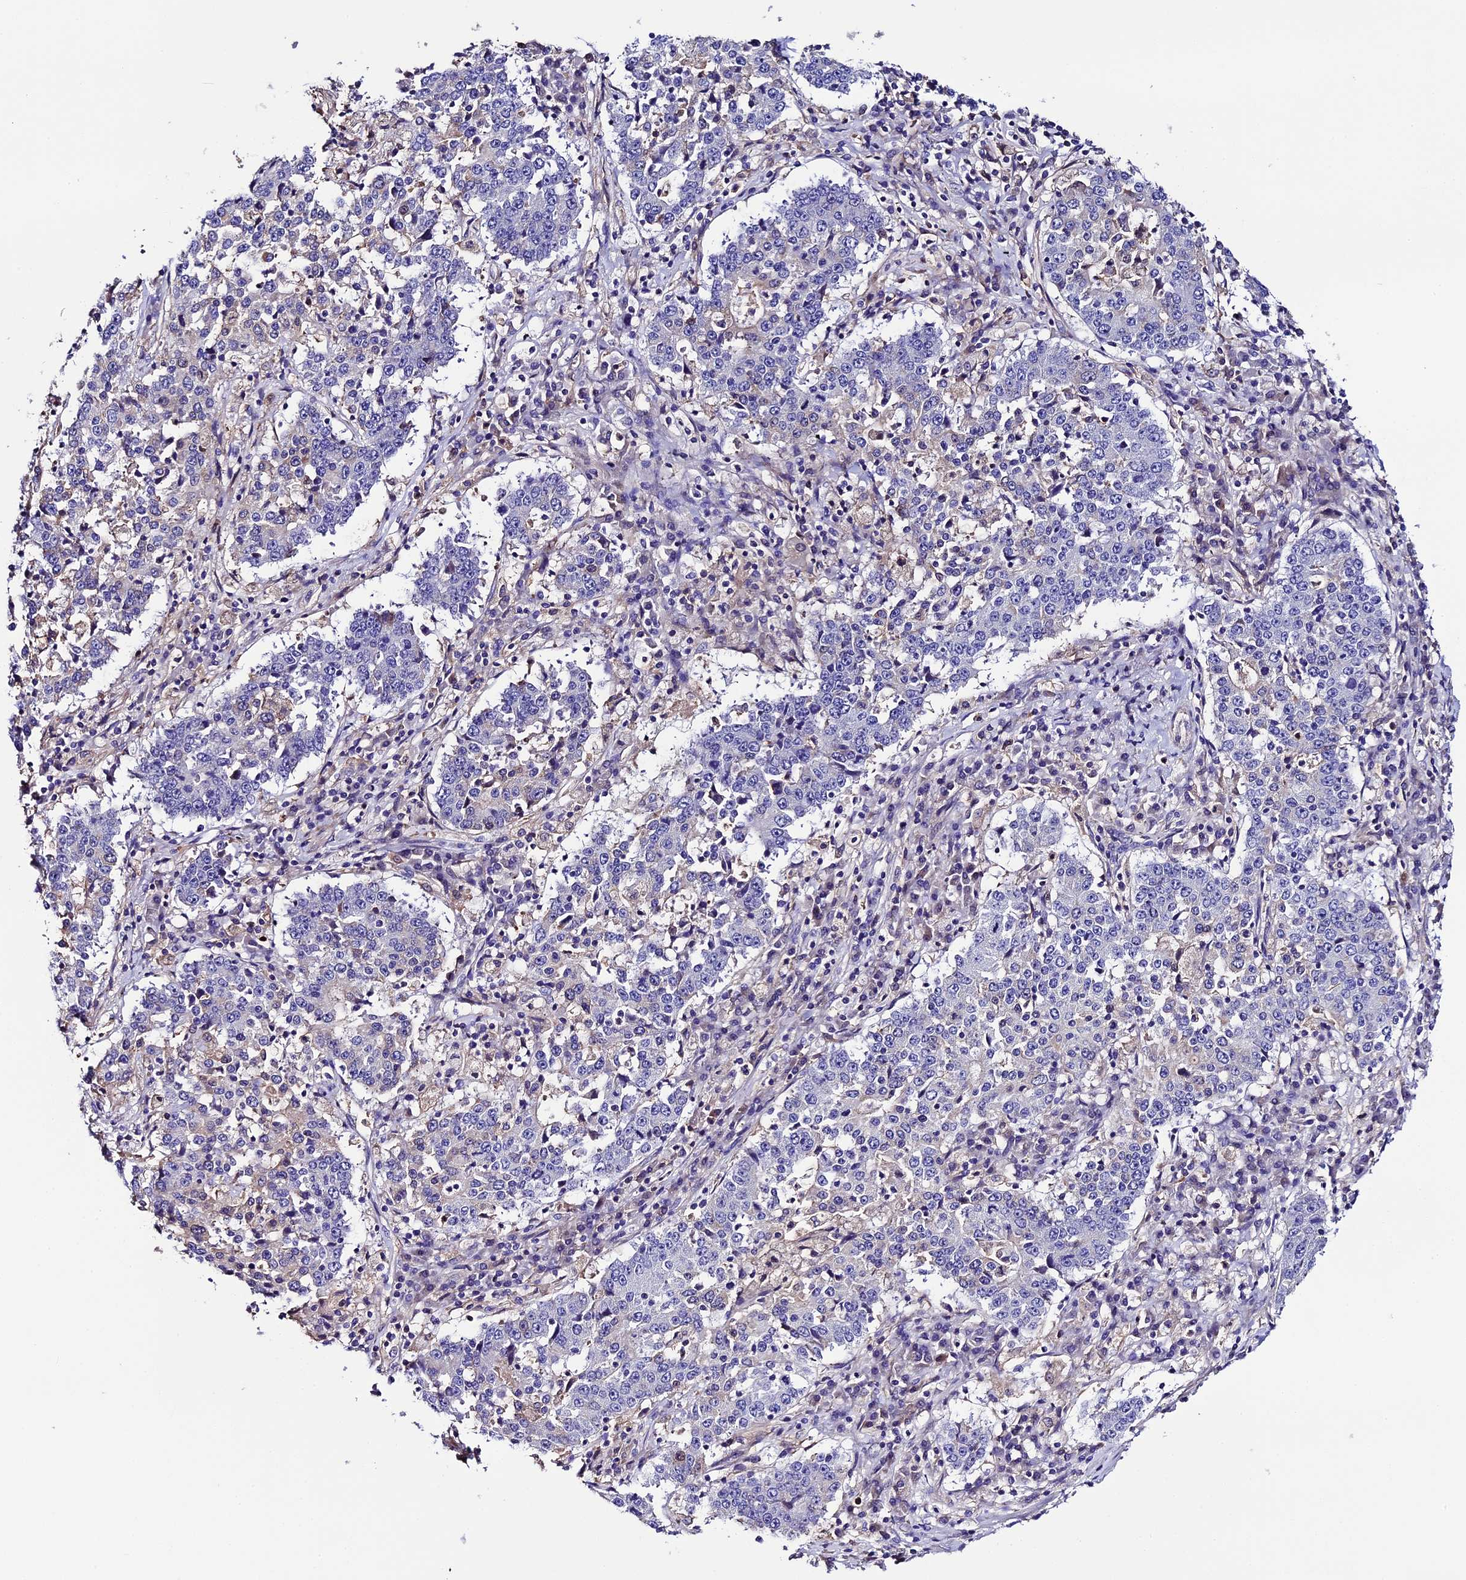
{"staining": {"intensity": "negative", "quantity": "none", "location": "none"}, "tissue": "stomach cancer", "cell_type": "Tumor cells", "image_type": "cancer", "snomed": [{"axis": "morphology", "description": "Adenocarcinoma, NOS"}, {"axis": "topography", "description": "Stomach"}], "caption": "High magnification brightfield microscopy of stomach adenocarcinoma stained with DAB (brown) and counterstained with hematoxylin (blue): tumor cells show no significant positivity. (Brightfield microscopy of DAB (3,3'-diaminobenzidine) immunohistochemistry at high magnification).", "gene": "TCP11L2", "patient": {"sex": "male", "age": 59}}